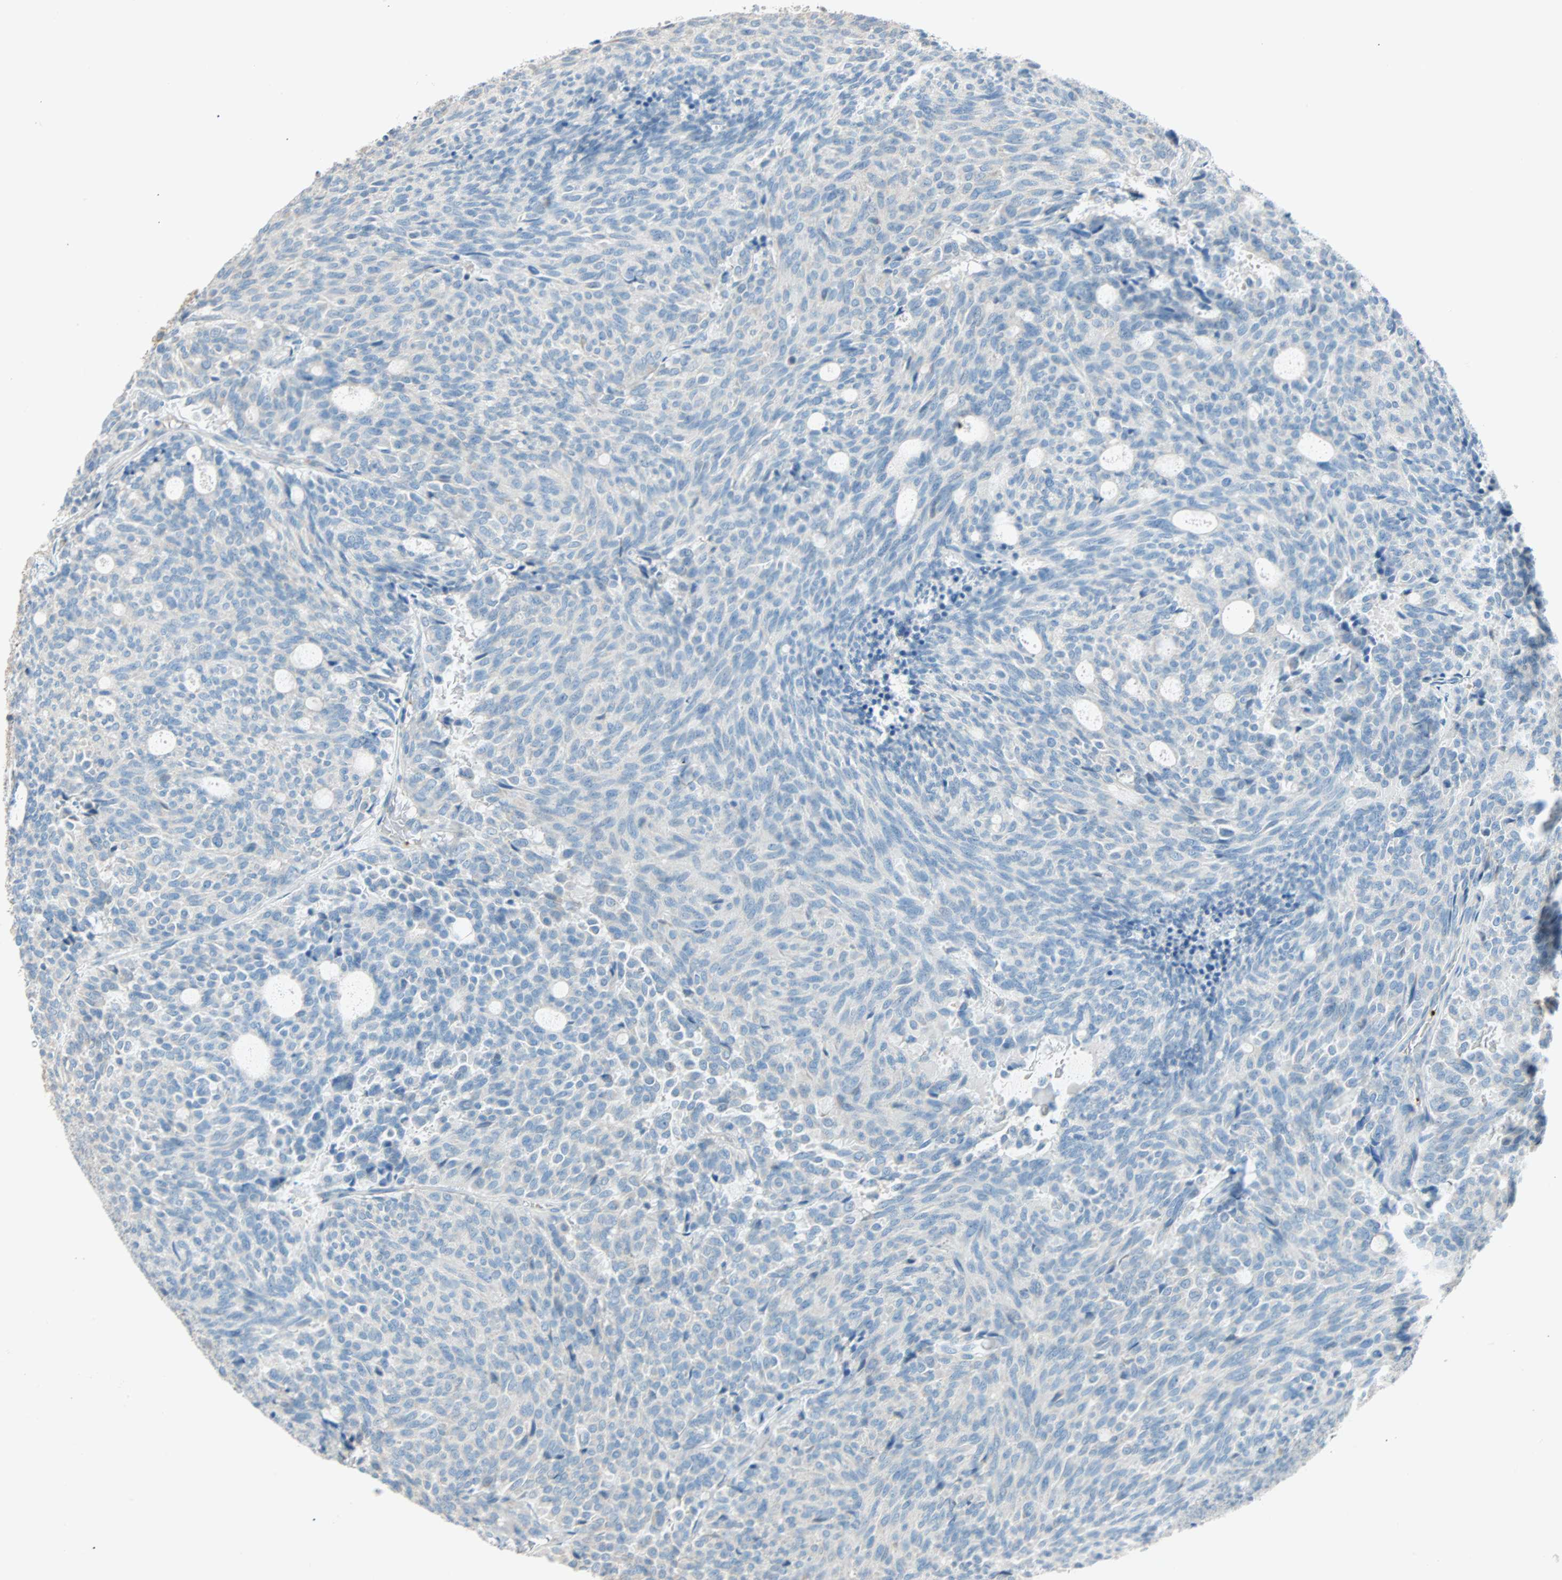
{"staining": {"intensity": "weak", "quantity": ">75%", "location": "cytoplasmic/membranous"}, "tissue": "carcinoid", "cell_type": "Tumor cells", "image_type": "cancer", "snomed": [{"axis": "morphology", "description": "Carcinoid, malignant, NOS"}, {"axis": "topography", "description": "Pancreas"}], "caption": "Immunohistochemistry (IHC) of human carcinoid displays low levels of weak cytoplasmic/membranous expression in approximately >75% of tumor cells. The staining is performed using DAB (3,3'-diaminobenzidine) brown chromogen to label protein expression. The nuclei are counter-stained blue using hematoxylin.", "gene": "LY6G6F", "patient": {"sex": "female", "age": 54}}